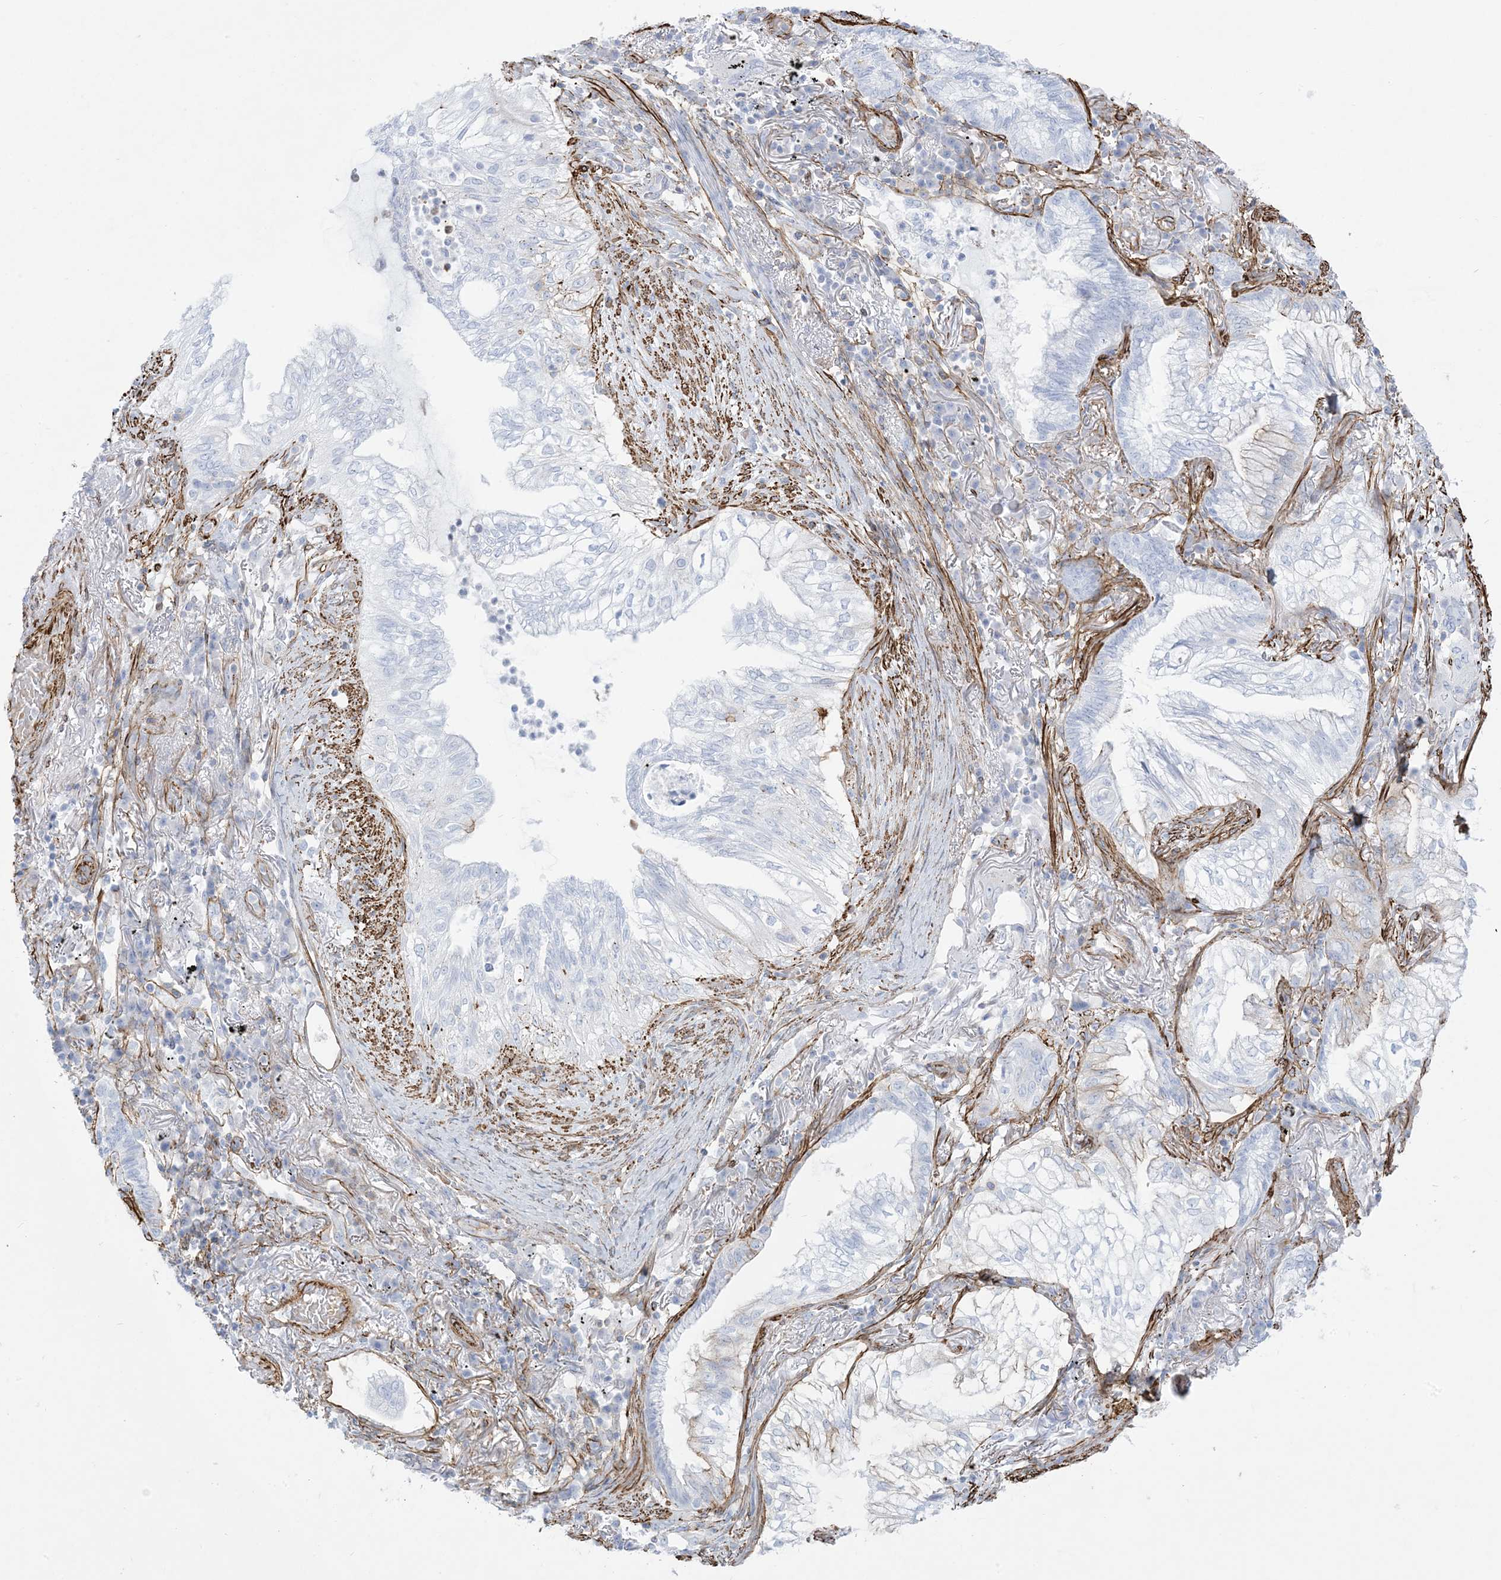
{"staining": {"intensity": "negative", "quantity": "none", "location": "none"}, "tissue": "lung cancer", "cell_type": "Tumor cells", "image_type": "cancer", "snomed": [{"axis": "morphology", "description": "Adenocarcinoma, NOS"}, {"axis": "topography", "description": "Lung"}], "caption": "Immunohistochemical staining of lung adenocarcinoma exhibits no significant positivity in tumor cells.", "gene": "B3GNT7", "patient": {"sex": "female", "age": 70}}